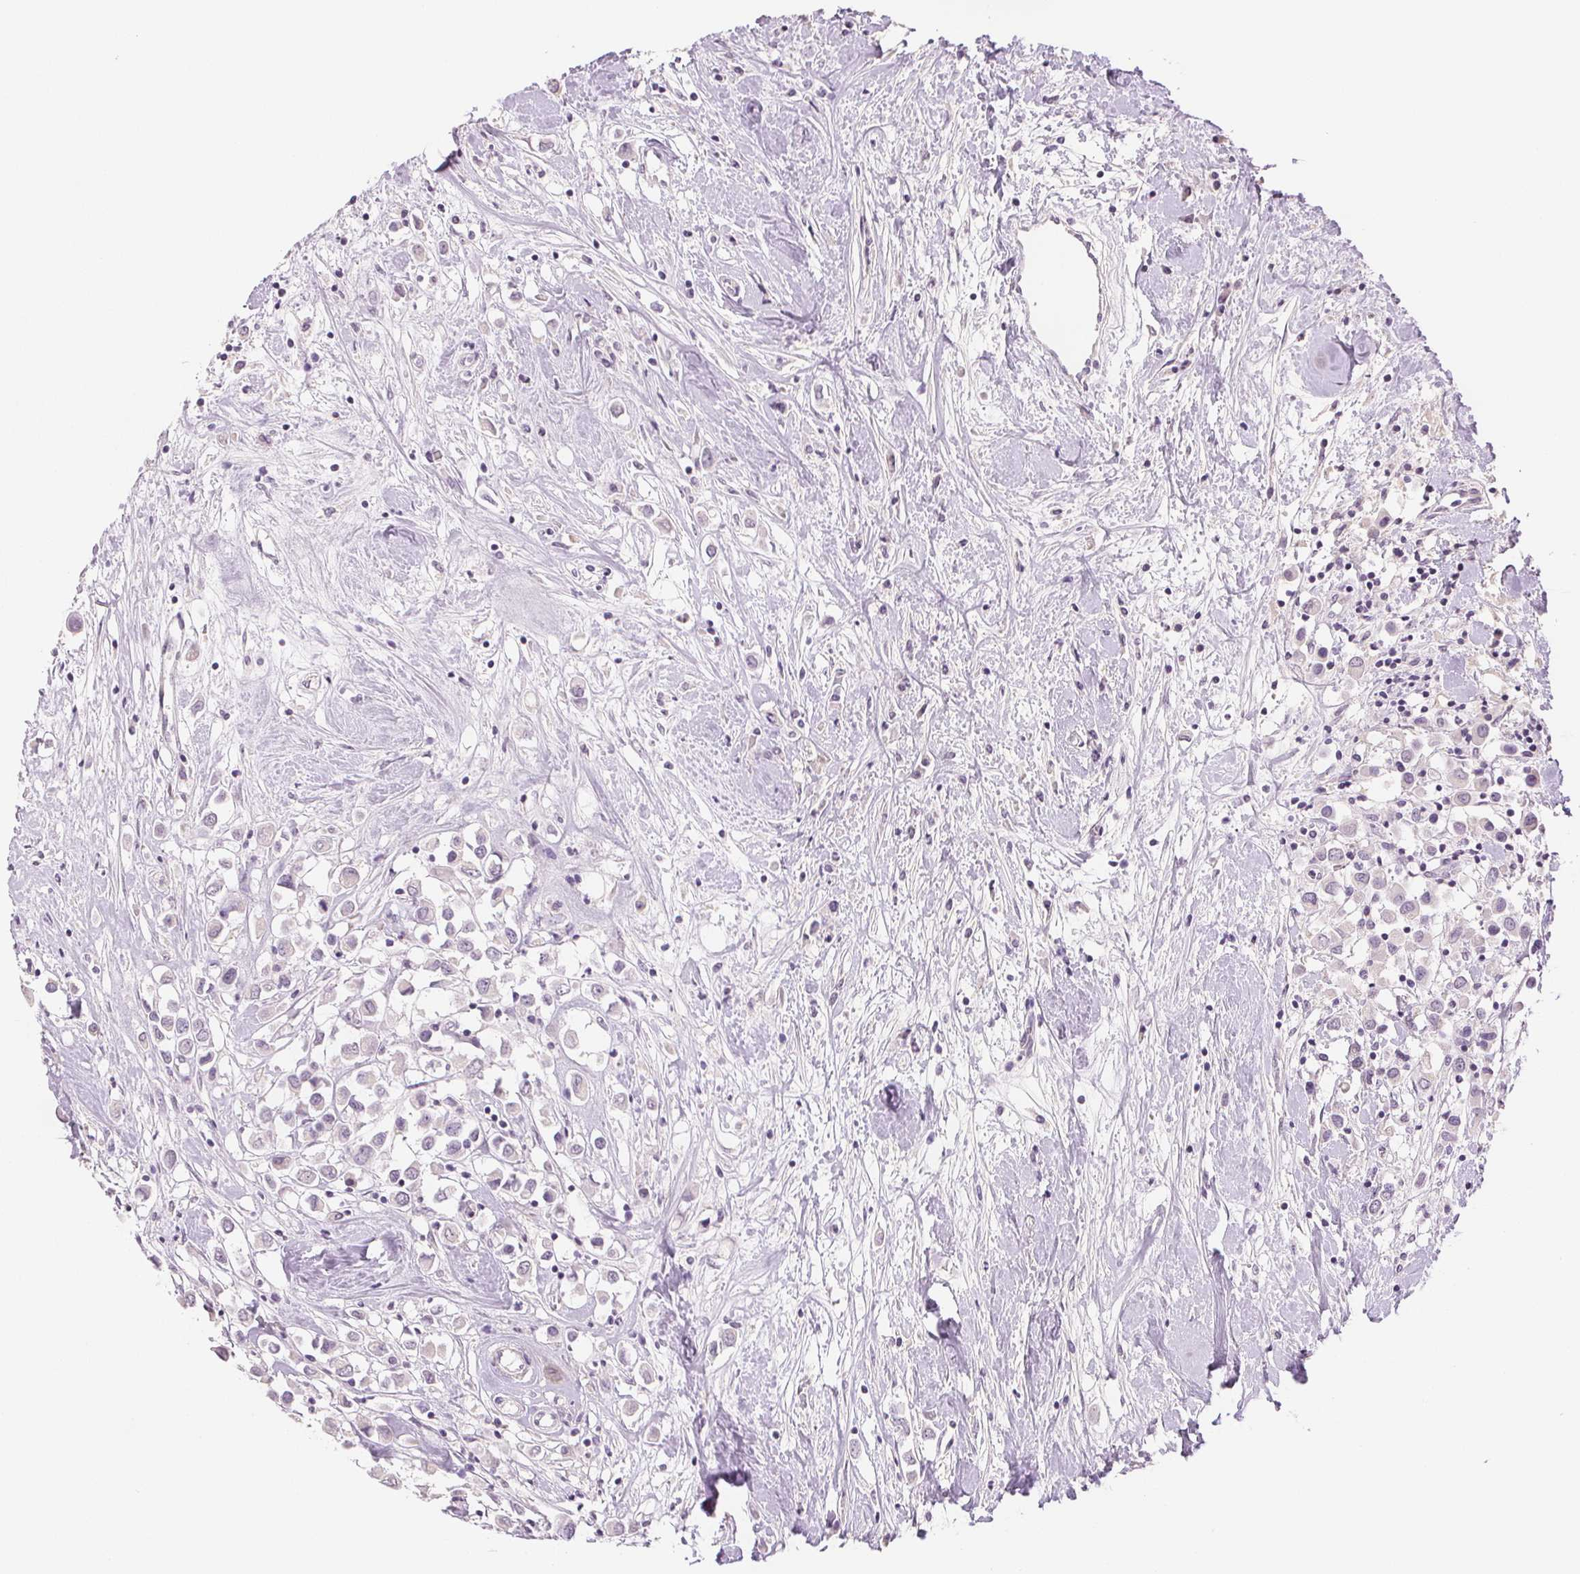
{"staining": {"intensity": "negative", "quantity": "none", "location": "none"}, "tissue": "breast cancer", "cell_type": "Tumor cells", "image_type": "cancer", "snomed": [{"axis": "morphology", "description": "Duct carcinoma"}, {"axis": "topography", "description": "Breast"}], "caption": "Micrograph shows no significant protein positivity in tumor cells of breast cancer. The staining is performed using DAB brown chromogen with nuclei counter-stained in using hematoxylin.", "gene": "SCGN", "patient": {"sex": "female", "age": 61}}